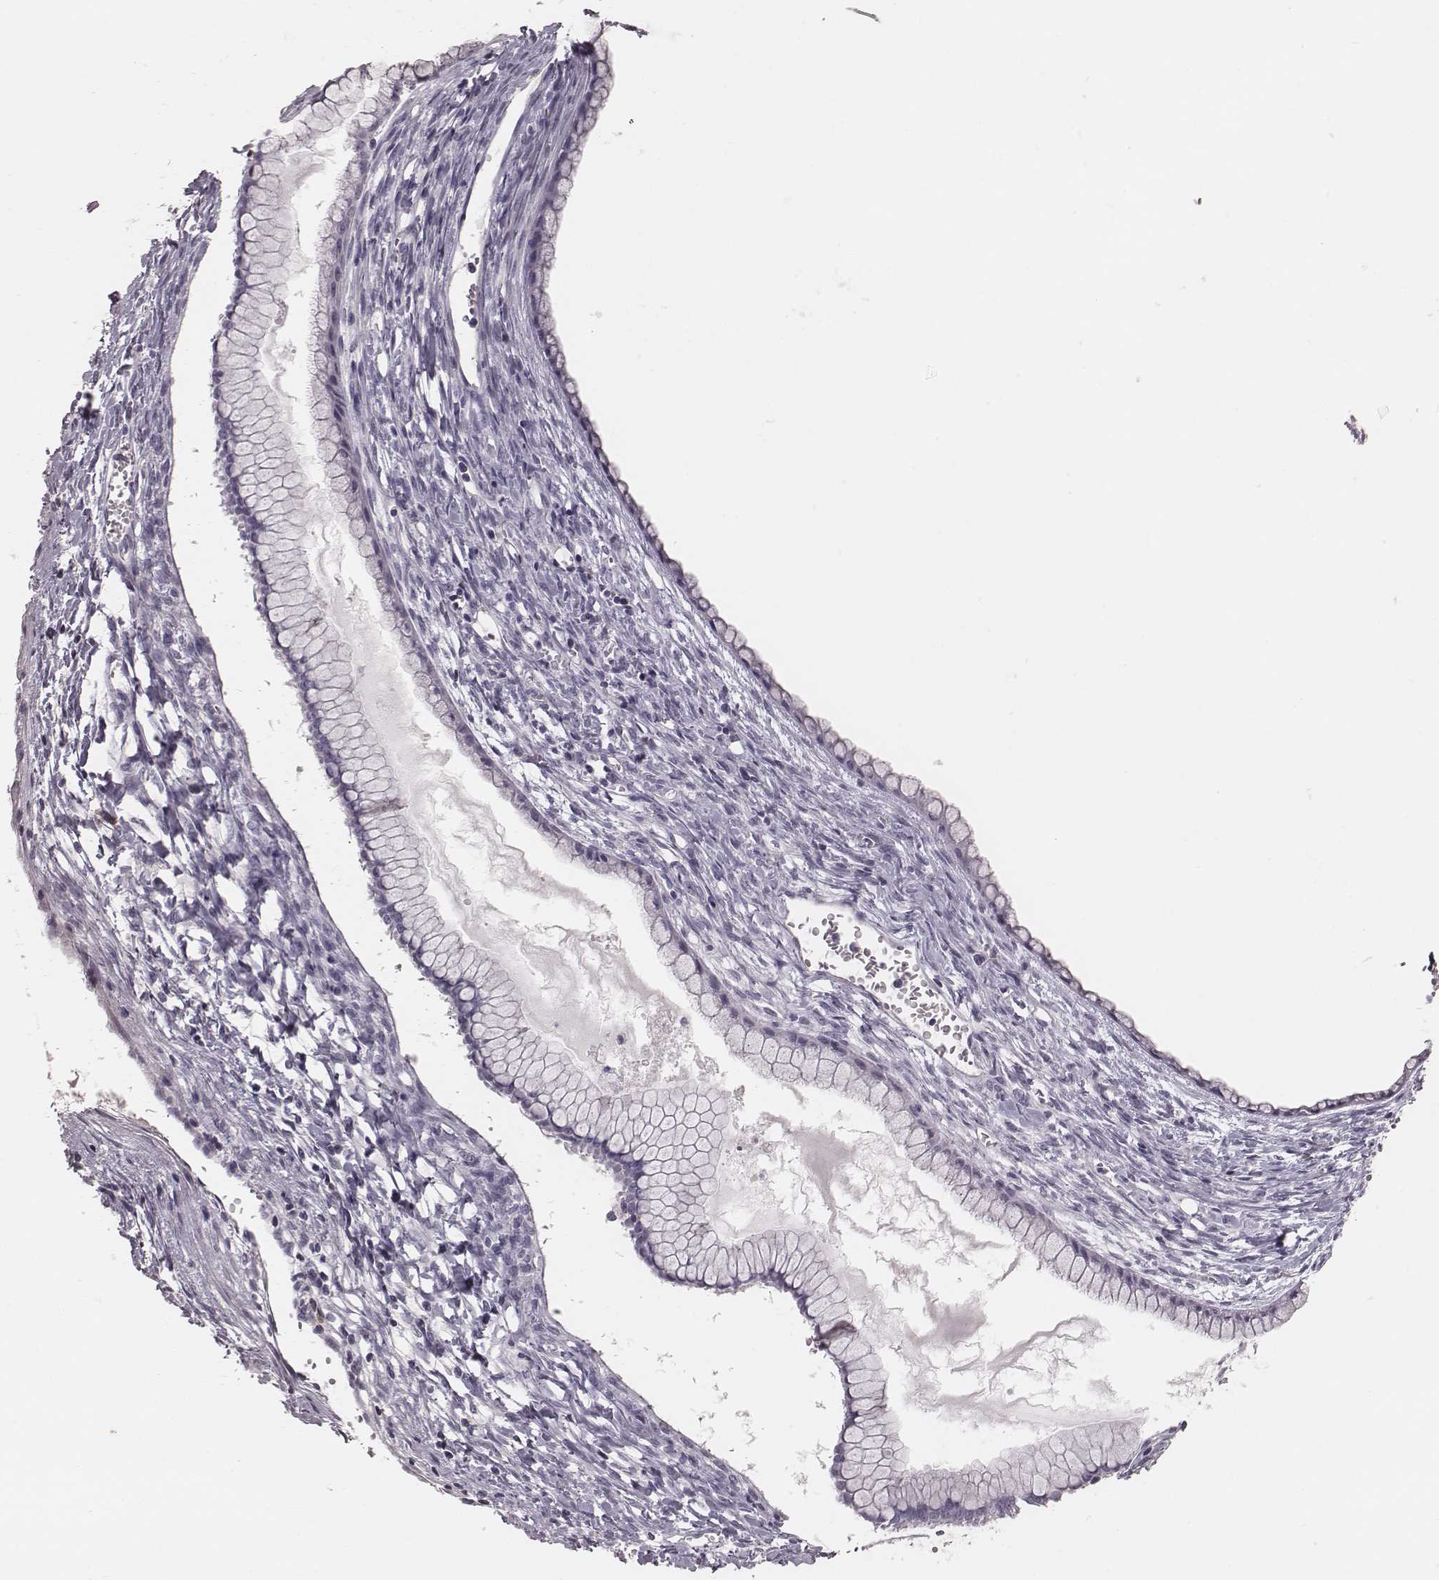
{"staining": {"intensity": "negative", "quantity": "none", "location": "none"}, "tissue": "ovarian cancer", "cell_type": "Tumor cells", "image_type": "cancer", "snomed": [{"axis": "morphology", "description": "Cystadenocarcinoma, mucinous, NOS"}, {"axis": "topography", "description": "Ovary"}], "caption": "An IHC photomicrograph of ovarian cancer (mucinous cystadenocarcinoma) is shown. There is no staining in tumor cells of ovarian cancer (mucinous cystadenocarcinoma).", "gene": "PDCD1", "patient": {"sex": "female", "age": 41}}